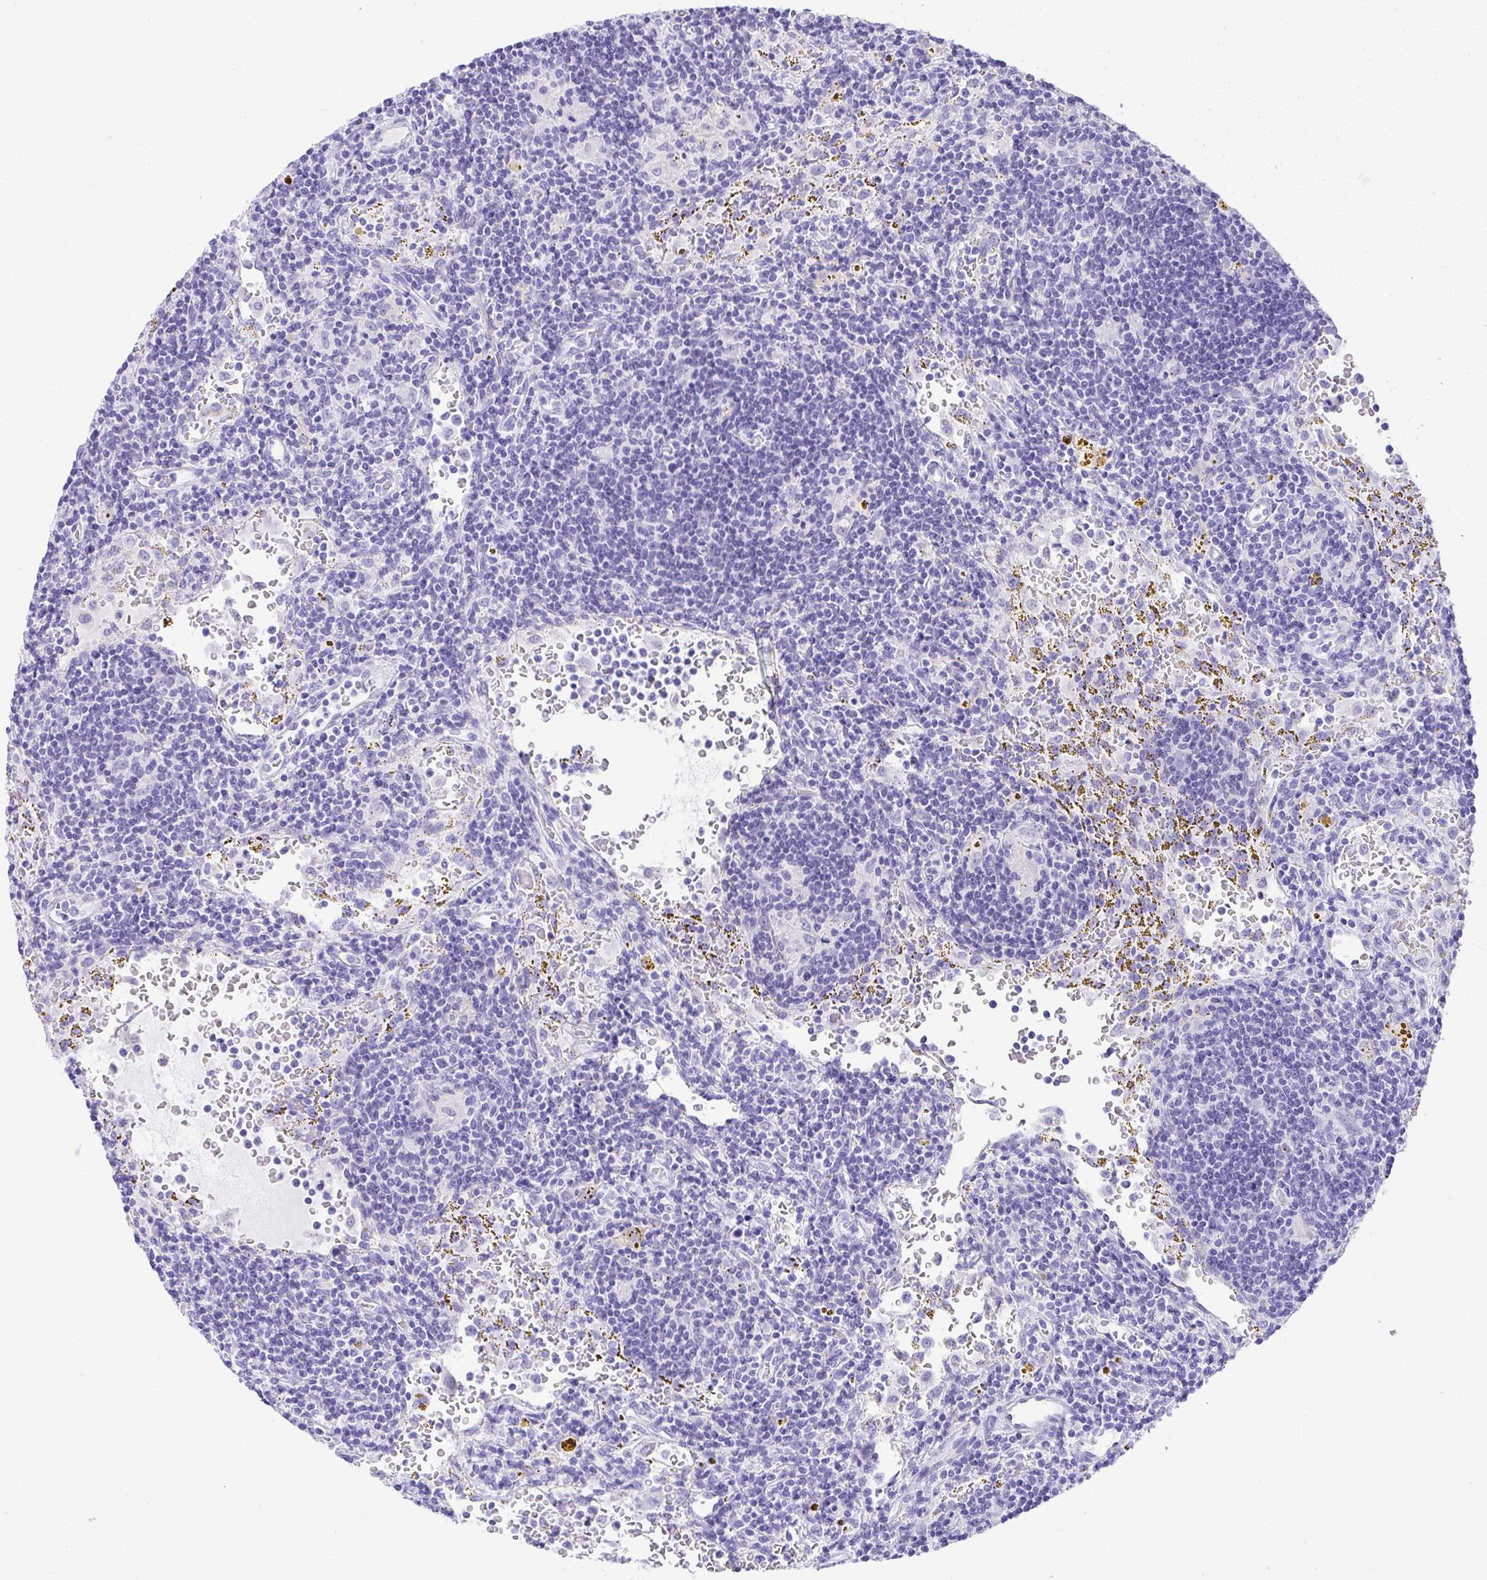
{"staining": {"intensity": "negative", "quantity": "none", "location": "none"}, "tissue": "lymphoma", "cell_type": "Tumor cells", "image_type": "cancer", "snomed": [{"axis": "morphology", "description": "Malignant lymphoma, non-Hodgkin's type, Low grade"}, {"axis": "topography", "description": "Spleen"}], "caption": "High magnification brightfield microscopy of low-grade malignant lymphoma, non-Hodgkin's type stained with DAB (brown) and counterstained with hematoxylin (blue): tumor cells show no significant positivity.", "gene": "AVIL", "patient": {"sex": "female", "age": 70}}